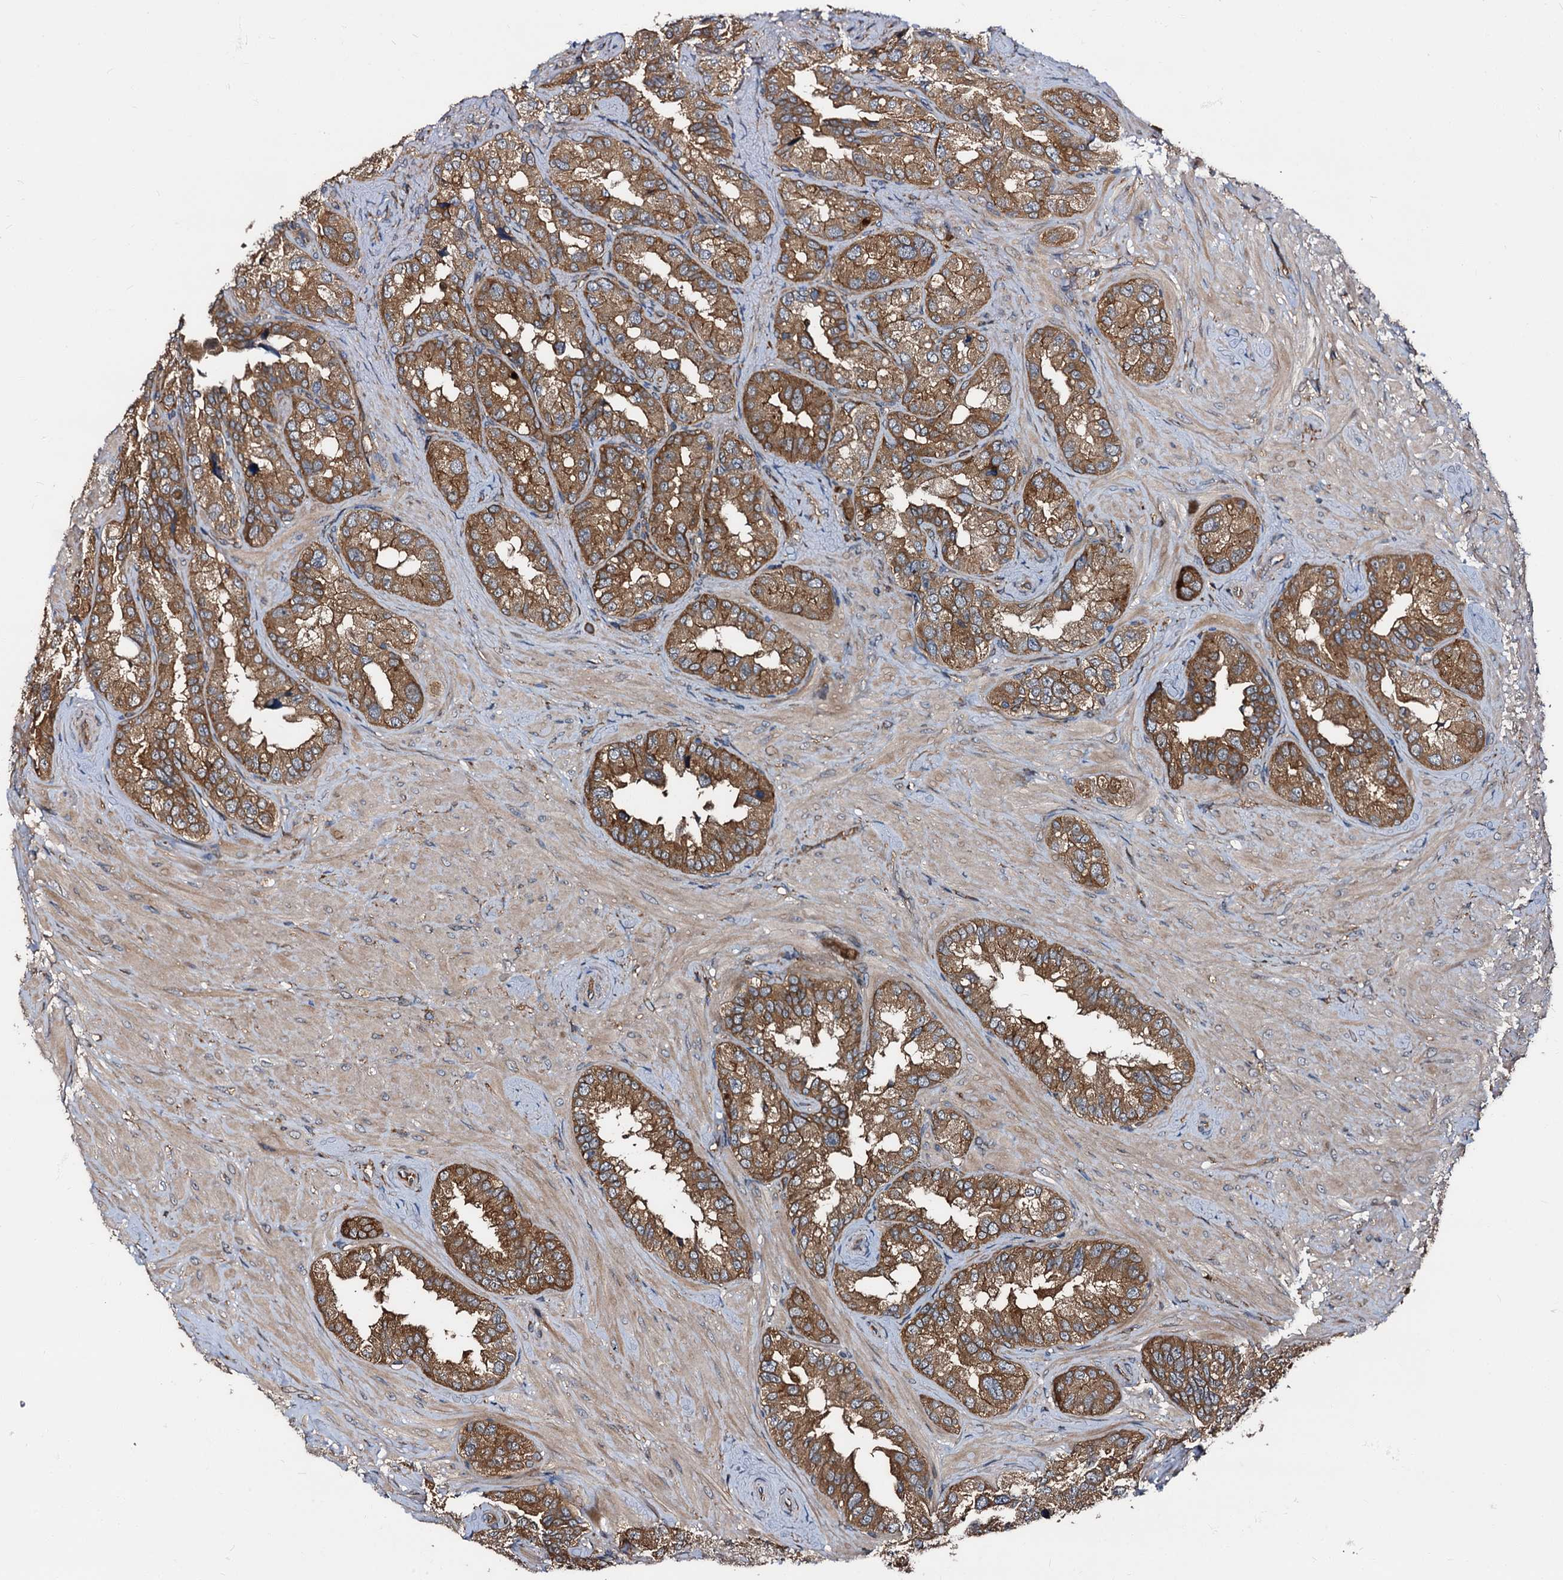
{"staining": {"intensity": "moderate", "quantity": ">75%", "location": "cytoplasmic/membranous"}, "tissue": "seminal vesicle", "cell_type": "Glandular cells", "image_type": "normal", "snomed": [{"axis": "morphology", "description": "Normal tissue, NOS"}, {"axis": "topography", "description": "Seminal veicle"}, {"axis": "topography", "description": "Peripheral nerve tissue"}], "caption": "IHC staining of benign seminal vesicle, which demonstrates medium levels of moderate cytoplasmic/membranous staining in about >75% of glandular cells indicating moderate cytoplasmic/membranous protein positivity. The staining was performed using DAB (brown) for protein detection and nuclei were counterstained in hematoxylin (blue).", "gene": "PEX5", "patient": {"sex": "male", "age": 67}}